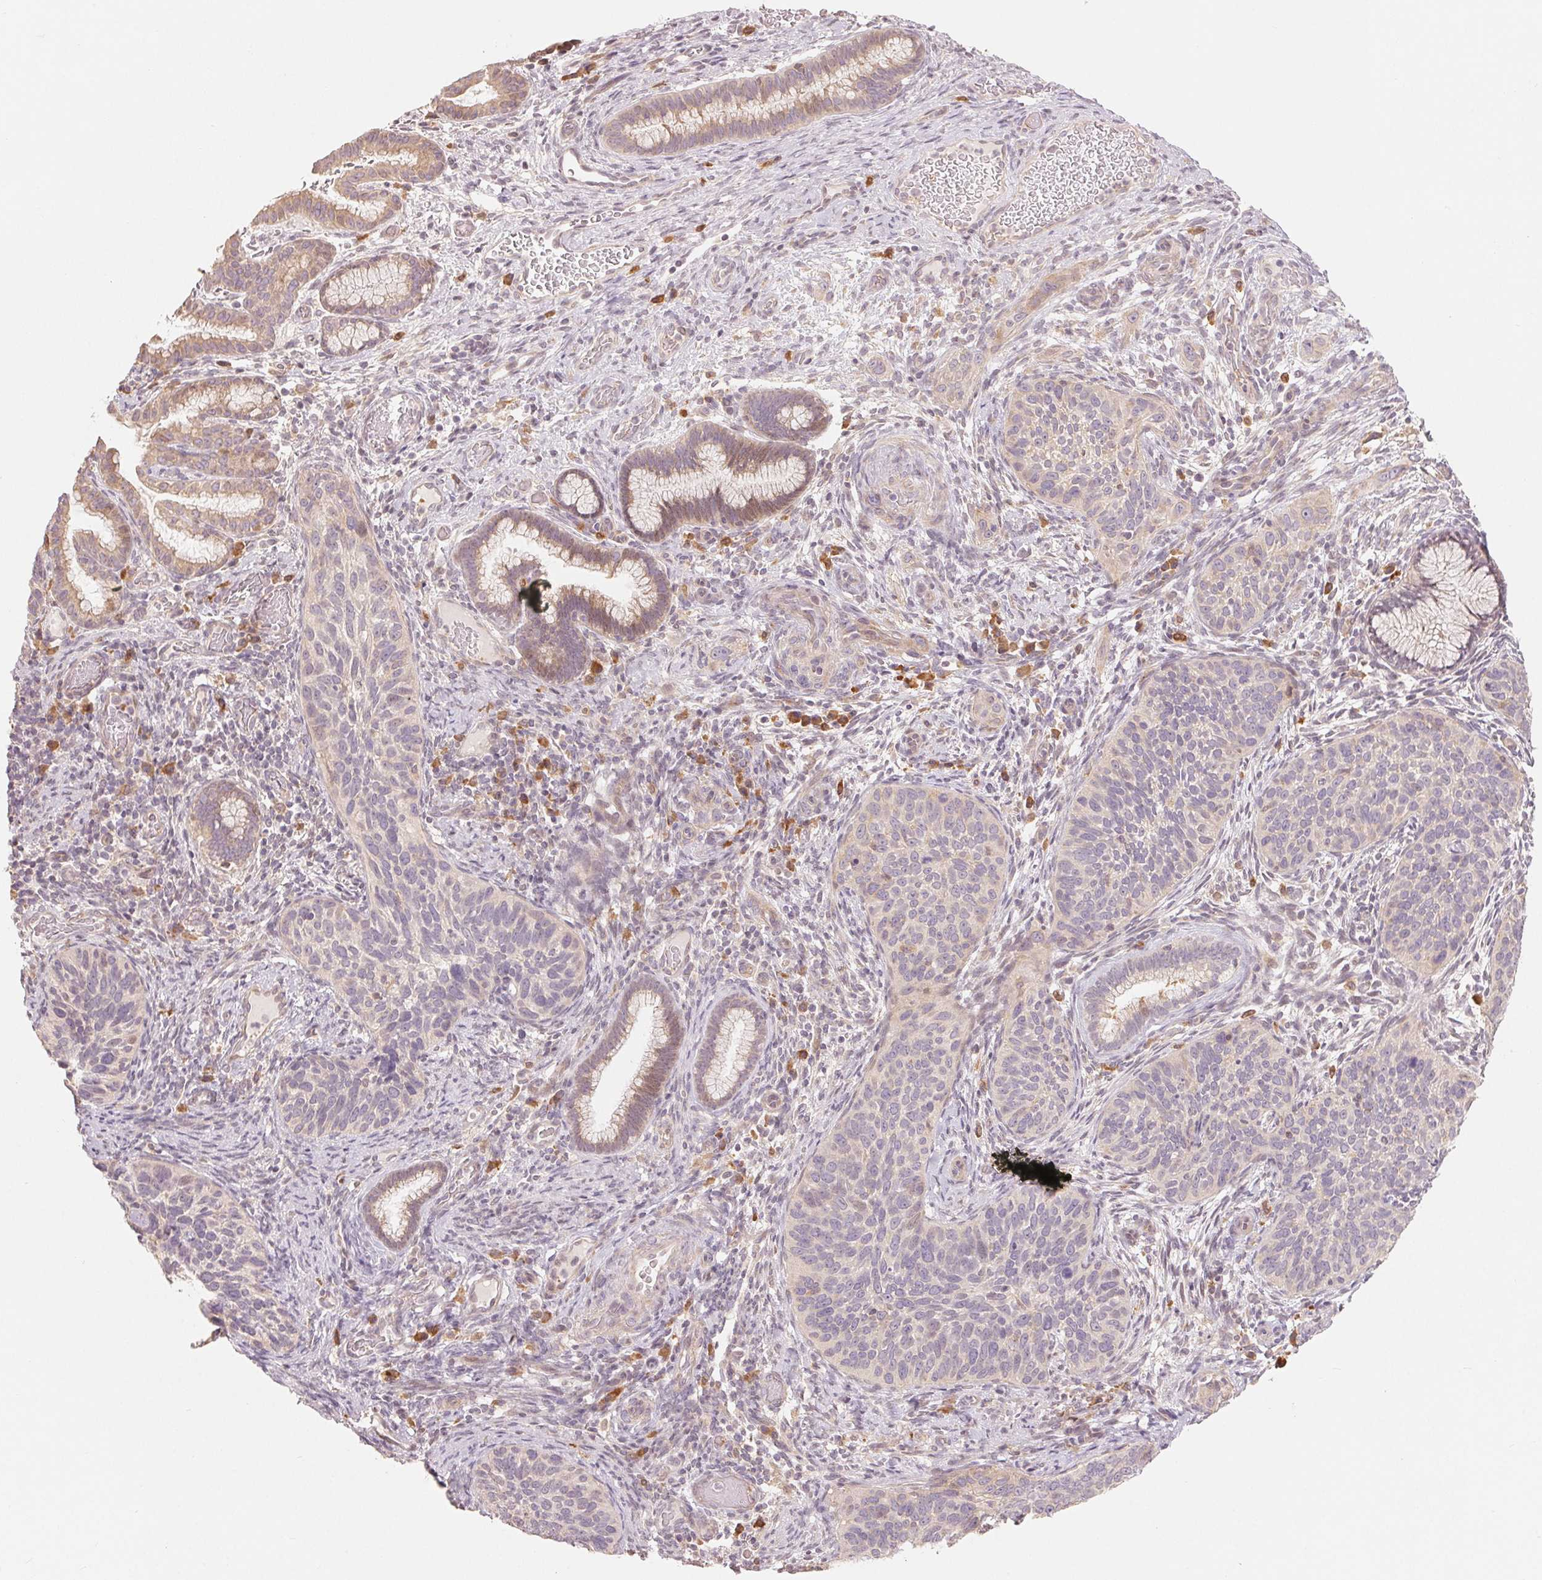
{"staining": {"intensity": "negative", "quantity": "none", "location": "none"}, "tissue": "cervical cancer", "cell_type": "Tumor cells", "image_type": "cancer", "snomed": [{"axis": "morphology", "description": "Squamous cell carcinoma, NOS"}, {"axis": "topography", "description": "Cervix"}], "caption": "There is no significant expression in tumor cells of squamous cell carcinoma (cervical). Brightfield microscopy of immunohistochemistry (IHC) stained with DAB (brown) and hematoxylin (blue), captured at high magnification.", "gene": "DENND2C", "patient": {"sex": "female", "age": 51}}